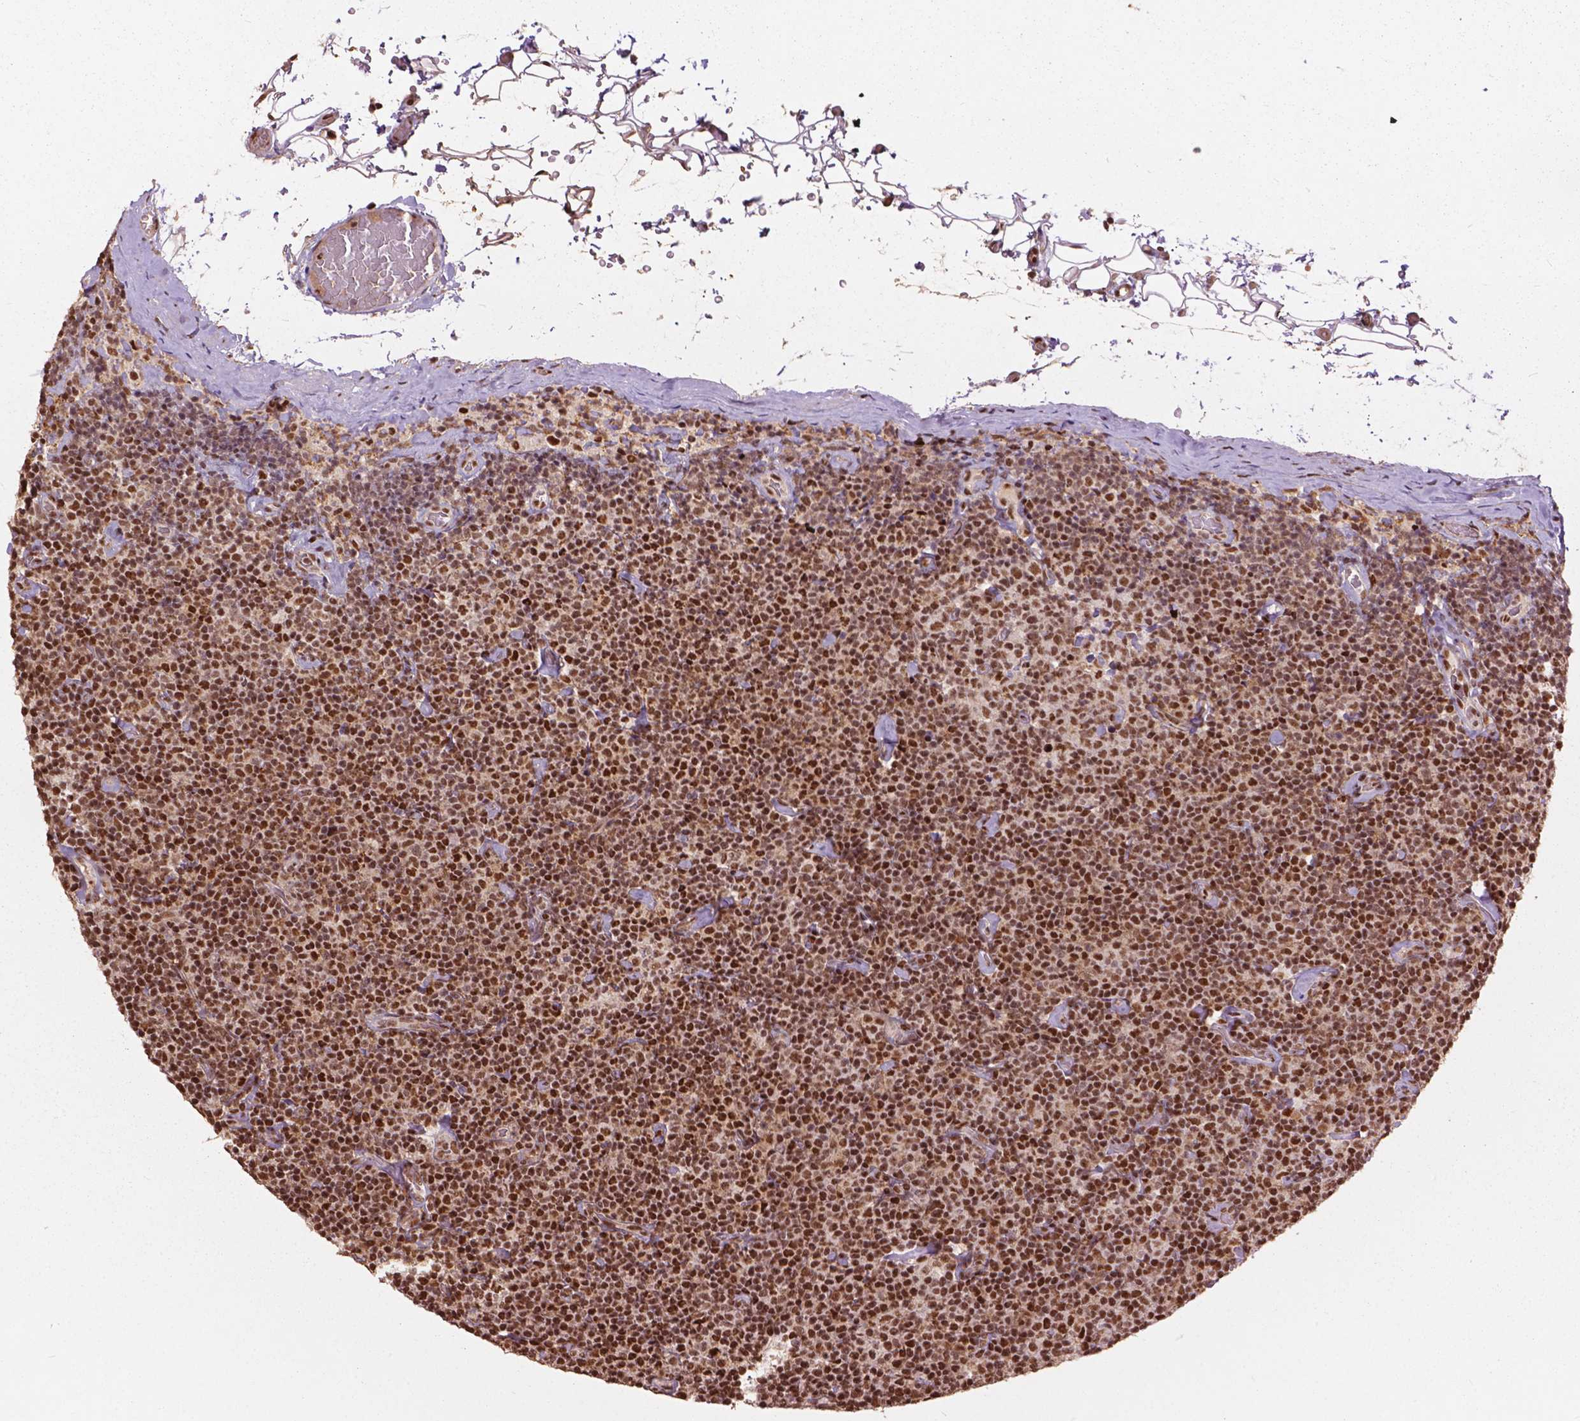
{"staining": {"intensity": "strong", "quantity": ">75%", "location": "nuclear"}, "tissue": "lymphoma", "cell_type": "Tumor cells", "image_type": "cancer", "snomed": [{"axis": "morphology", "description": "Malignant lymphoma, non-Hodgkin's type, Low grade"}, {"axis": "topography", "description": "Lymph node"}], "caption": "Protein staining of lymphoma tissue shows strong nuclear expression in about >75% of tumor cells.", "gene": "ANP32B", "patient": {"sex": "male", "age": 81}}